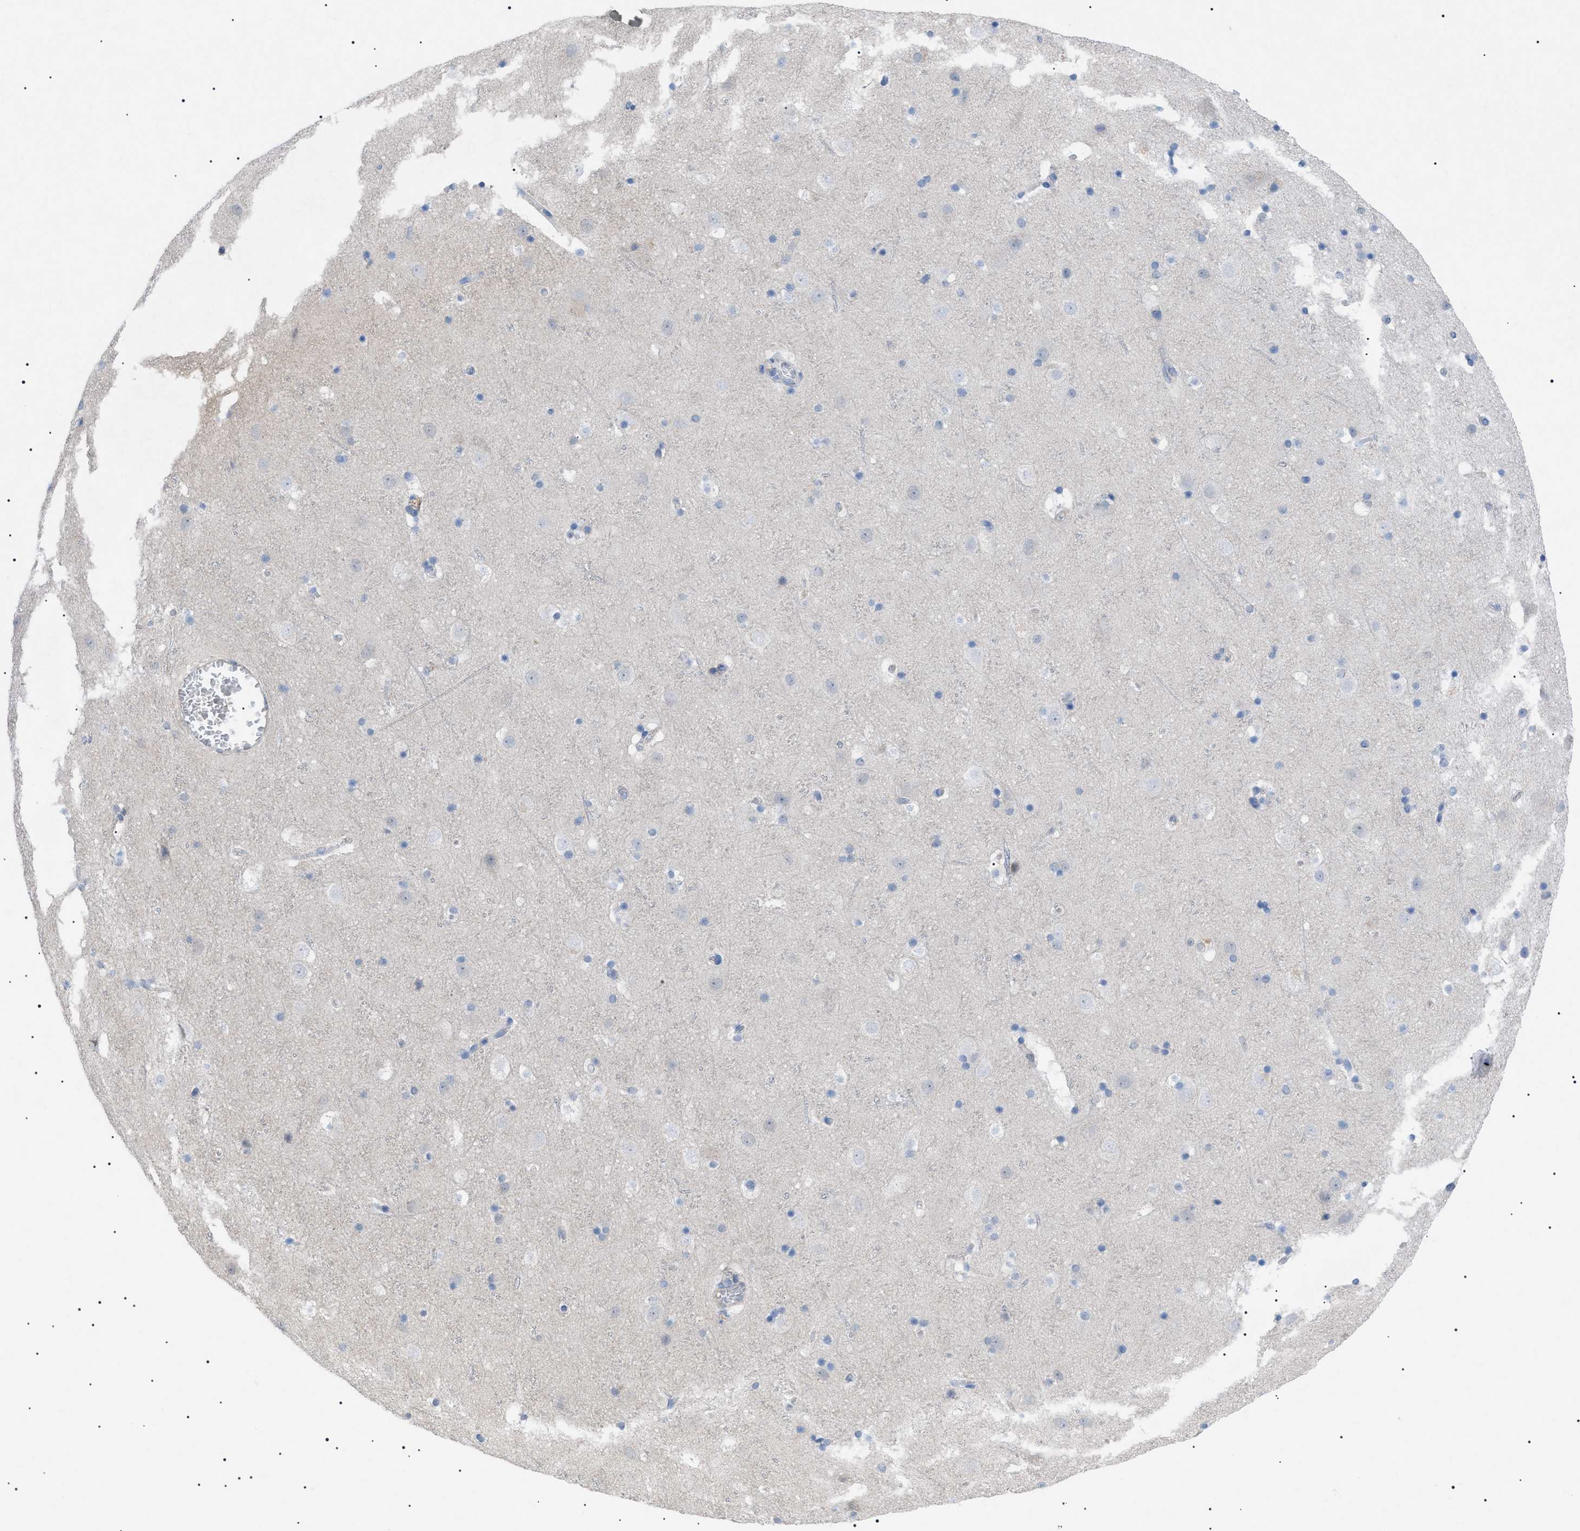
{"staining": {"intensity": "negative", "quantity": "none", "location": "none"}, "tissue": "cerebral cortex", "cell_type": "Endothelial cells", "image_type": "normal", "snomed": [{"axis": "morphology", "description": "Normal tissue, NOS"}, {"axis": "topography", "description": "Cerebral cortex"}], "caption": "There is no significant expression in endothelial cells of cerebral cortex. Brightfield microscopy of immunohistochemistry stained with DAB (3,3'-diaminobenzidine) (brown) and hematoxylin (blue), captured at high magnification.", "gene": "ADAMTS1", "patient": {"sex": "male", "age": 45}}